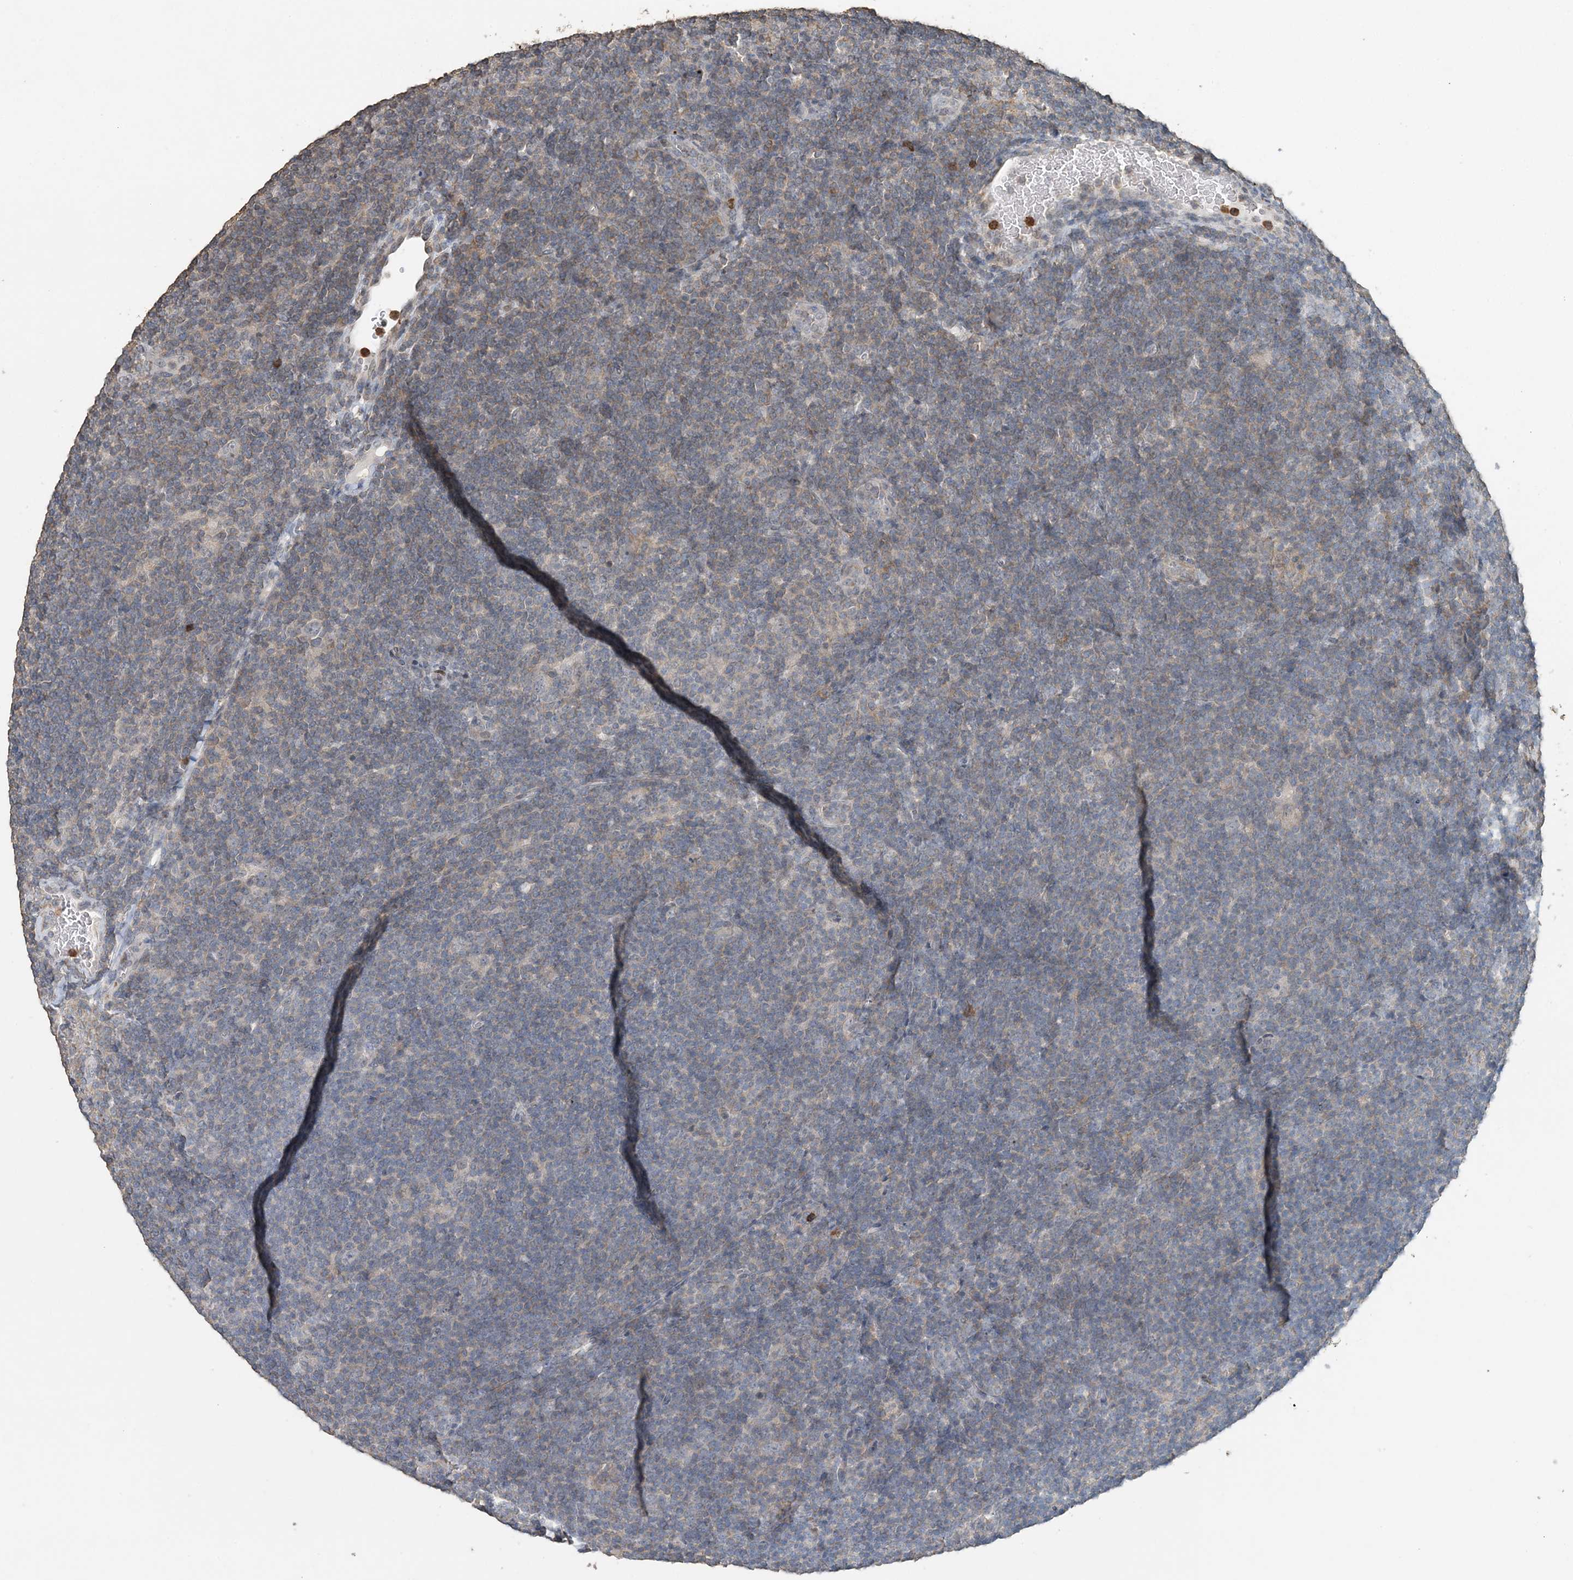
{"staining": {"intensity": "negative", "quantity": "none", "location": "none"}, "tissue": "lymphoma", "cell_type": "Tumor cells", "image_type": "cancer", "snomed": [{"axis": "morphology", "description": "Hodgkin's disease, NOS"}, {"axis": "topography", "description": "Lymph node"}], "caption": "An IHC image of lymphoma is shown. There is no staining in tumor cells of lymphoma.", "gene": "FAM110A", "patient": {"sex": "female", "age": 57}}